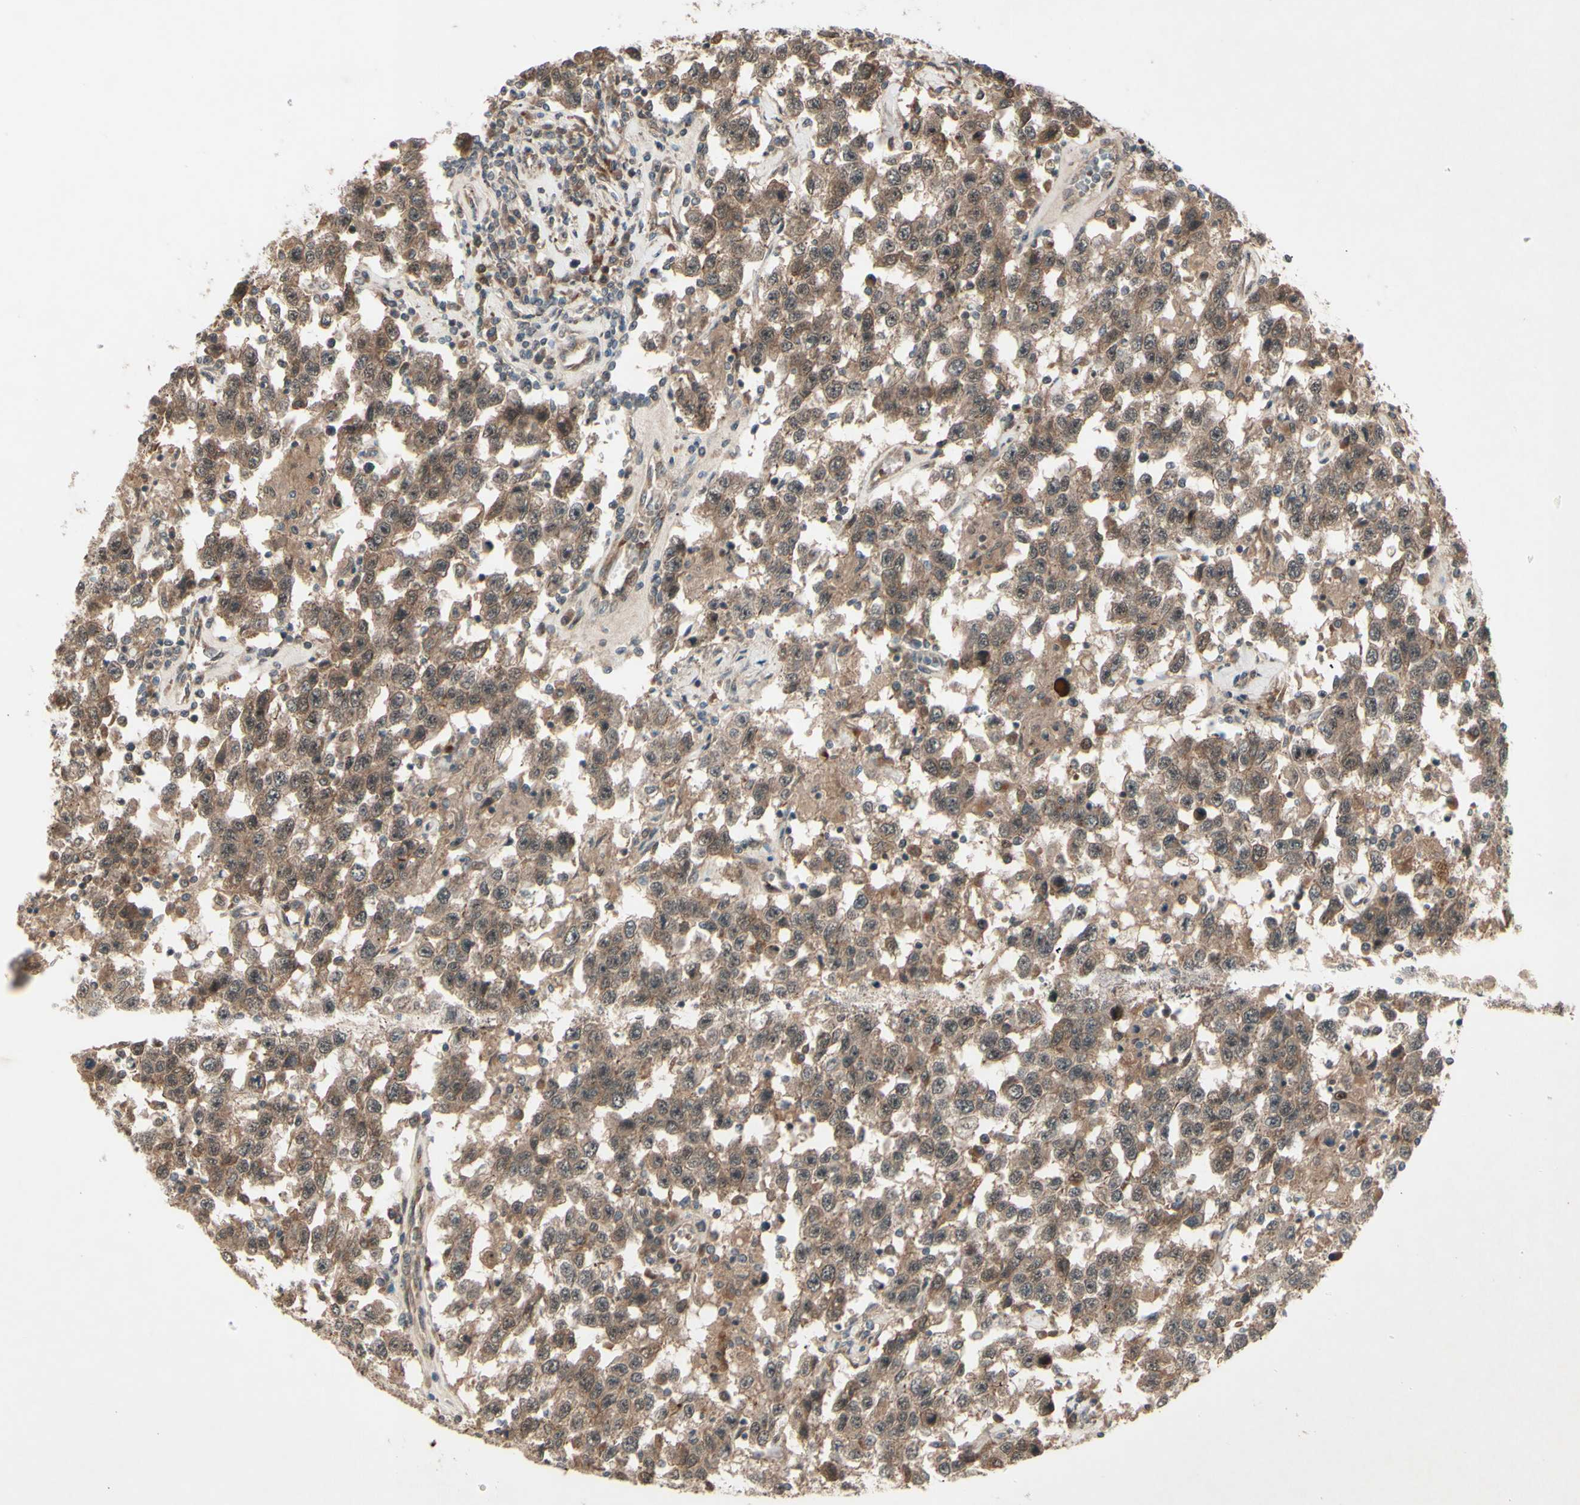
{"staining": {"intensity": "moderate", "quantity": ">75%", "location": "cytoplasmic/membranous"}, "tissue": "testis cancer", "cell_type": "Tumor cells", "image_type": "cancer", "snomed": [{"axis": "morphology", "description": "Seminoma, NOS"}, {"axis": "topography", "description": "Testis"}], "caption": "This micrograph shows immunohistochemistry (IHC) staining of testis cancer (seminoma), with medium moderate cytoplasmic/membranous positivity in about >75% of tumor cells.", "gene": "MLF2", "patient": {"sex": "male", "age": 41}}